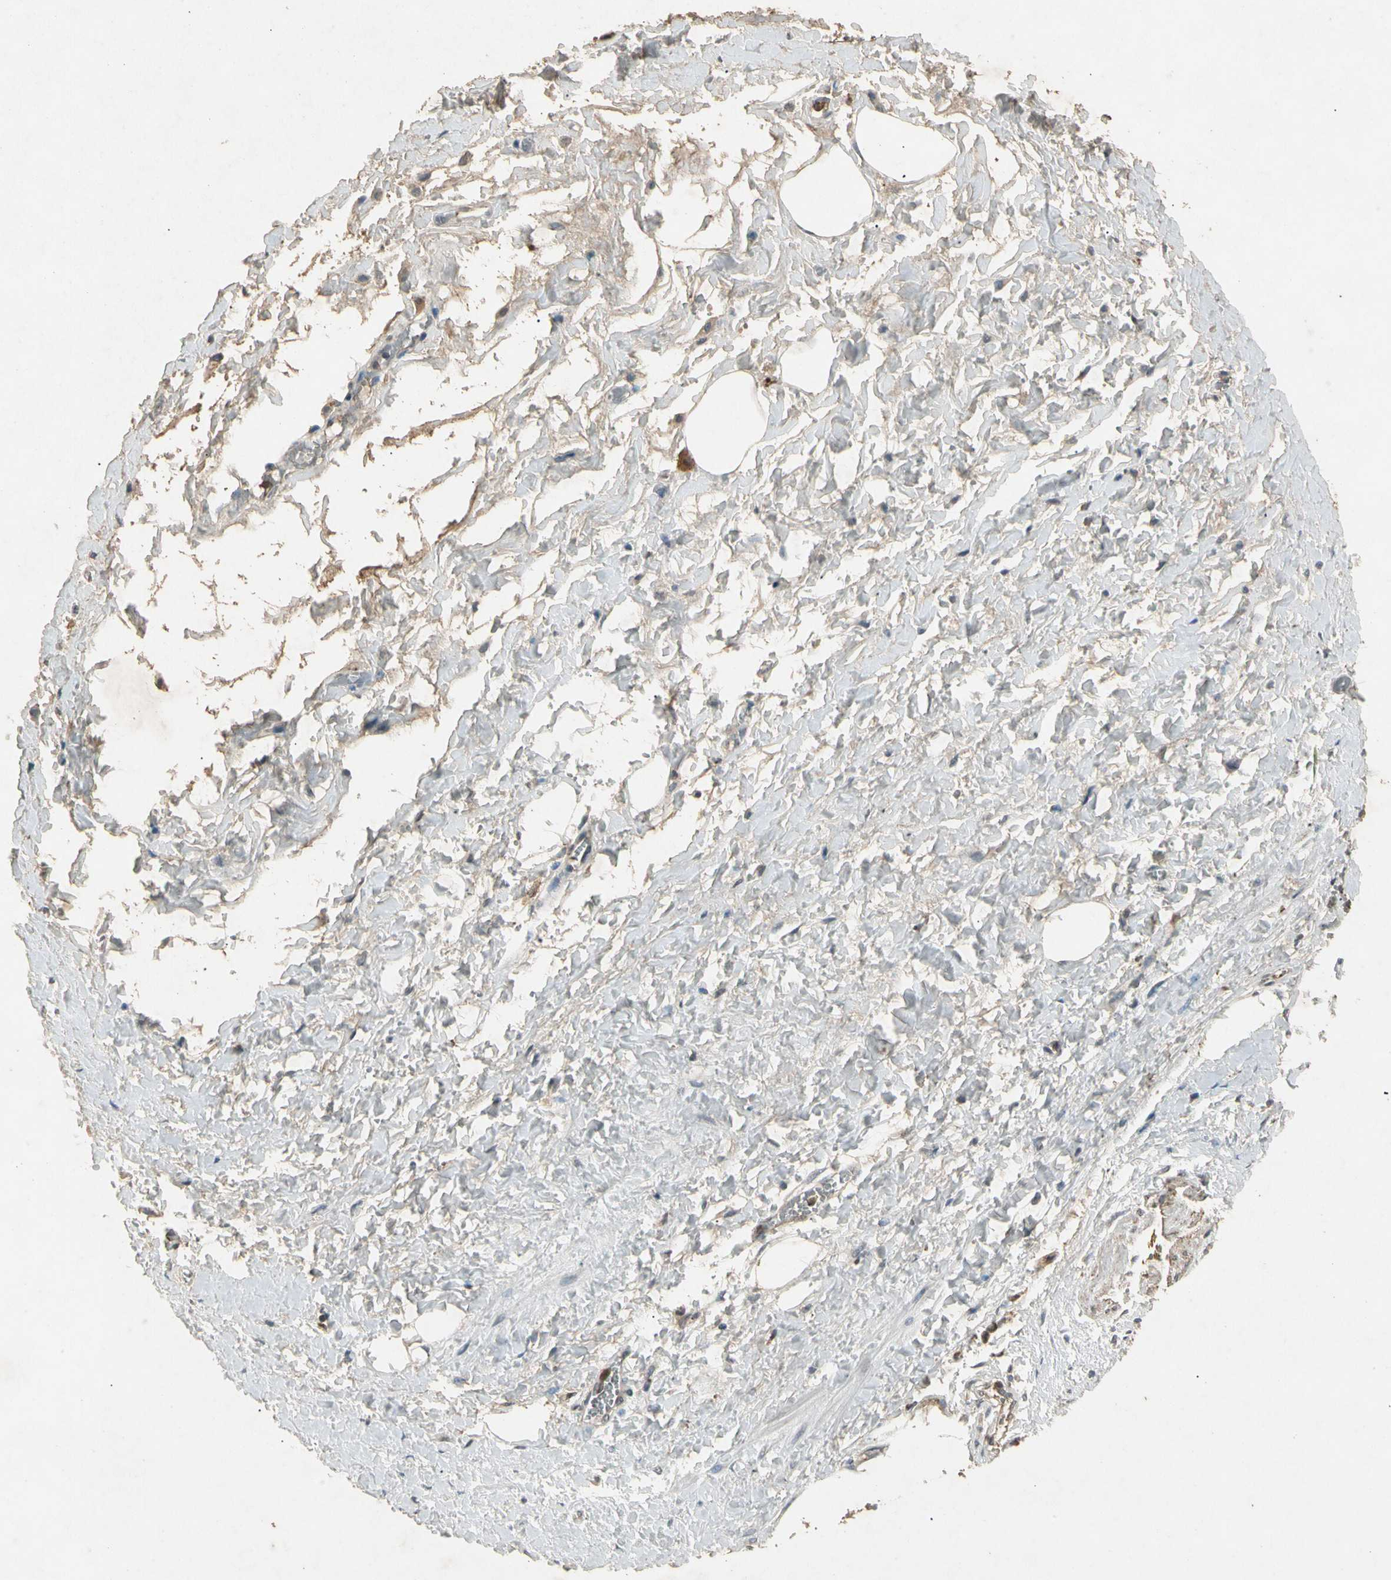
{"staining": {"intensity": "negative", "quantity": "none", "location": "none"}, "tissue": "smooth muscle", "cell_type": "Smooth muscle cells", "image_type": "normal", "snomed": [{"axis": "morphology", "description": "Normal tissue, NOS"}, {"axis": "topography", "description": "Uterus"}], "caption": "There is no significant expression in smooth muscle cells of smooth muscle. (DAB immunohistochemistry visualized using brightfield microscopy, high magnification).", "gene": "CP", "patient": {"sex": "female", "age": 56}}